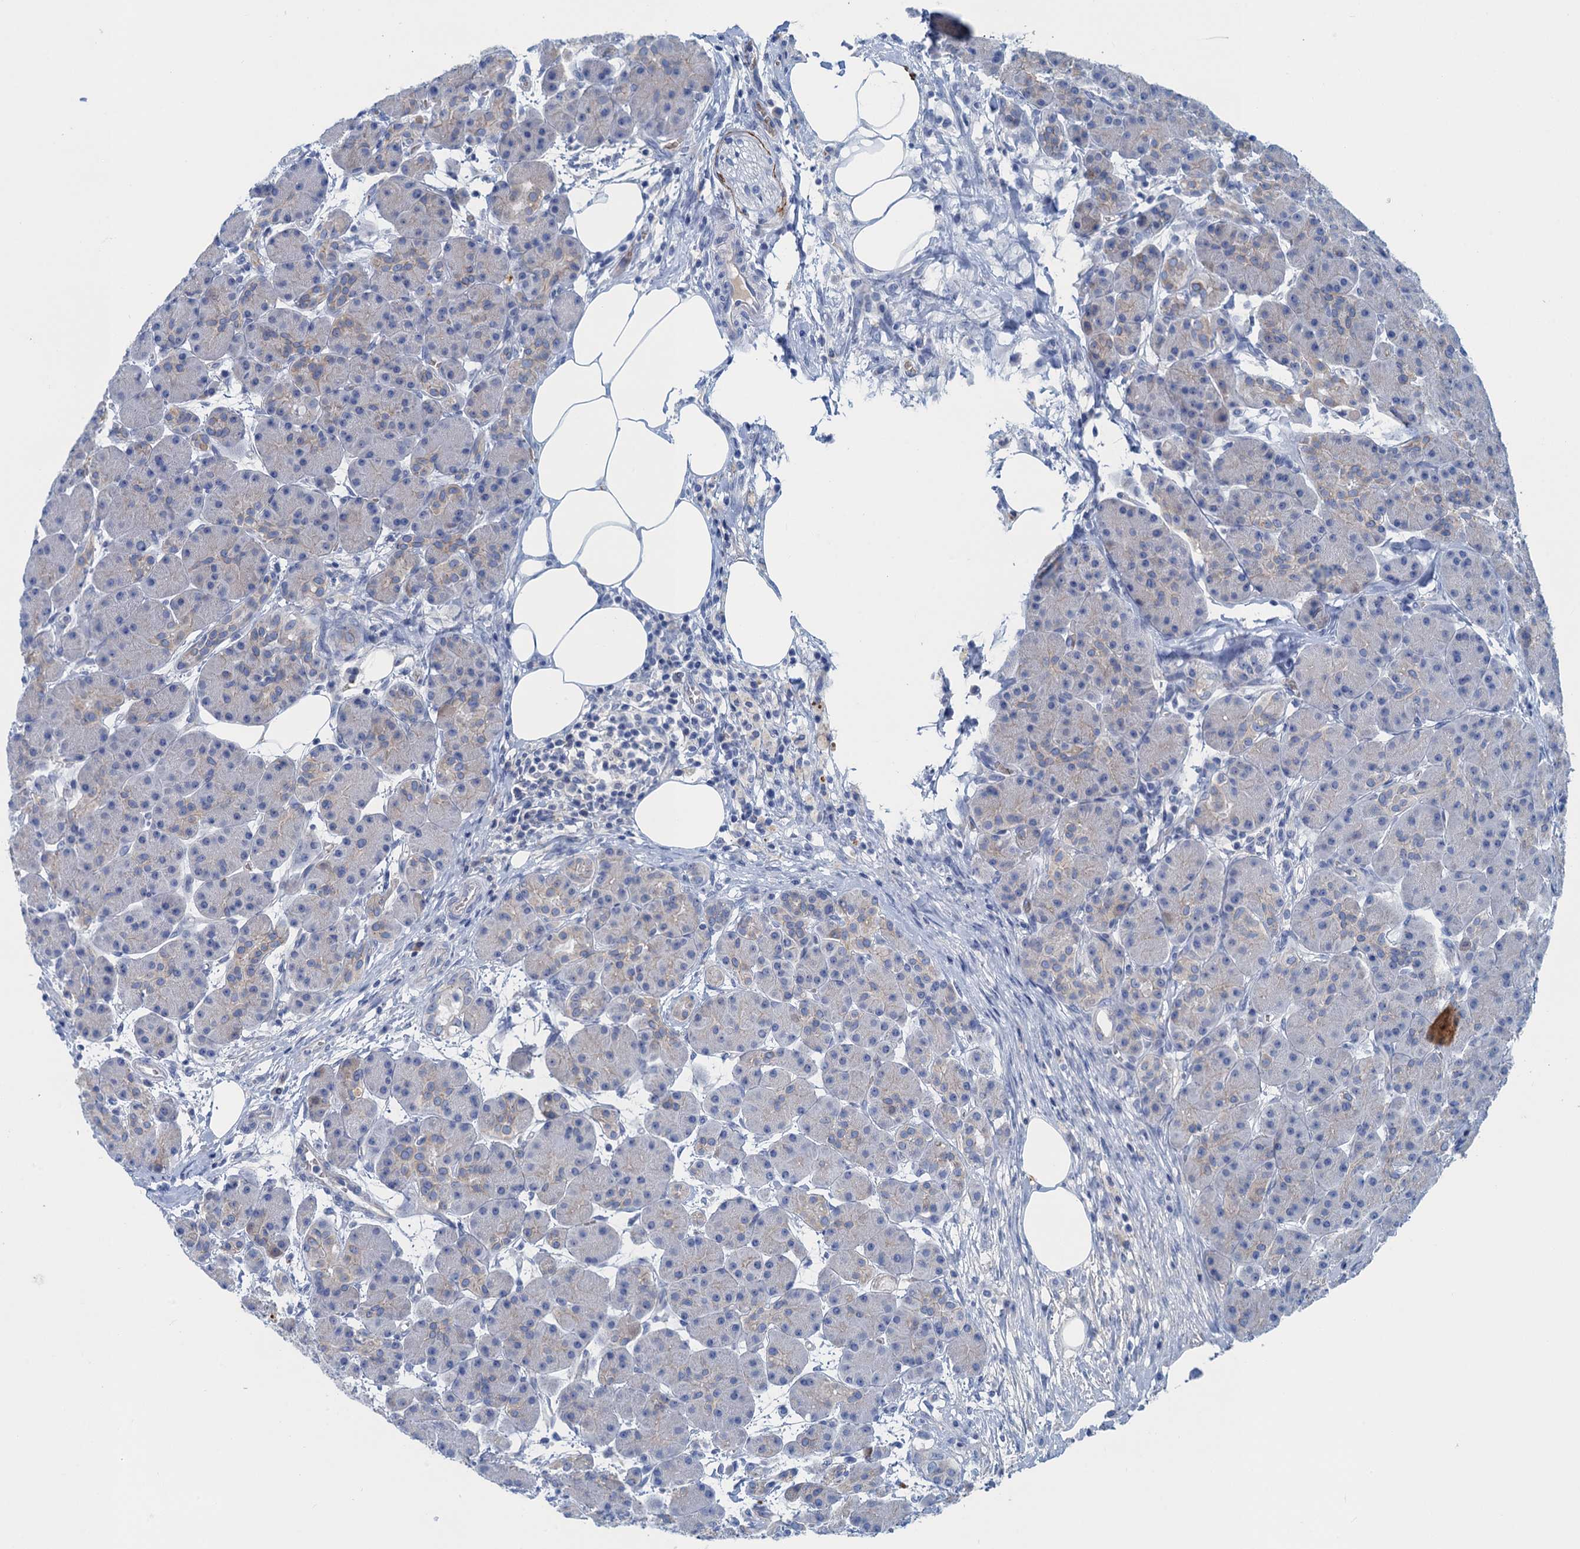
{"staining": {"intensity": "negative", "quantity": "none", "location": "none"}, "tissue": "pancreas", "cell_type": "Exocrine glandular cells", "image_type": "normal", "snomed": [{"axis": "morphology", "description": "Normal tissue, NOS"}, {"axis": "topography", "description": "Pancreas"}], "caption": "Image shows no protein positivity in exocrine glandular cells of normal pancreas.", "gene": "MYADML2", "patient": {"sex": "male", "age": 63}}